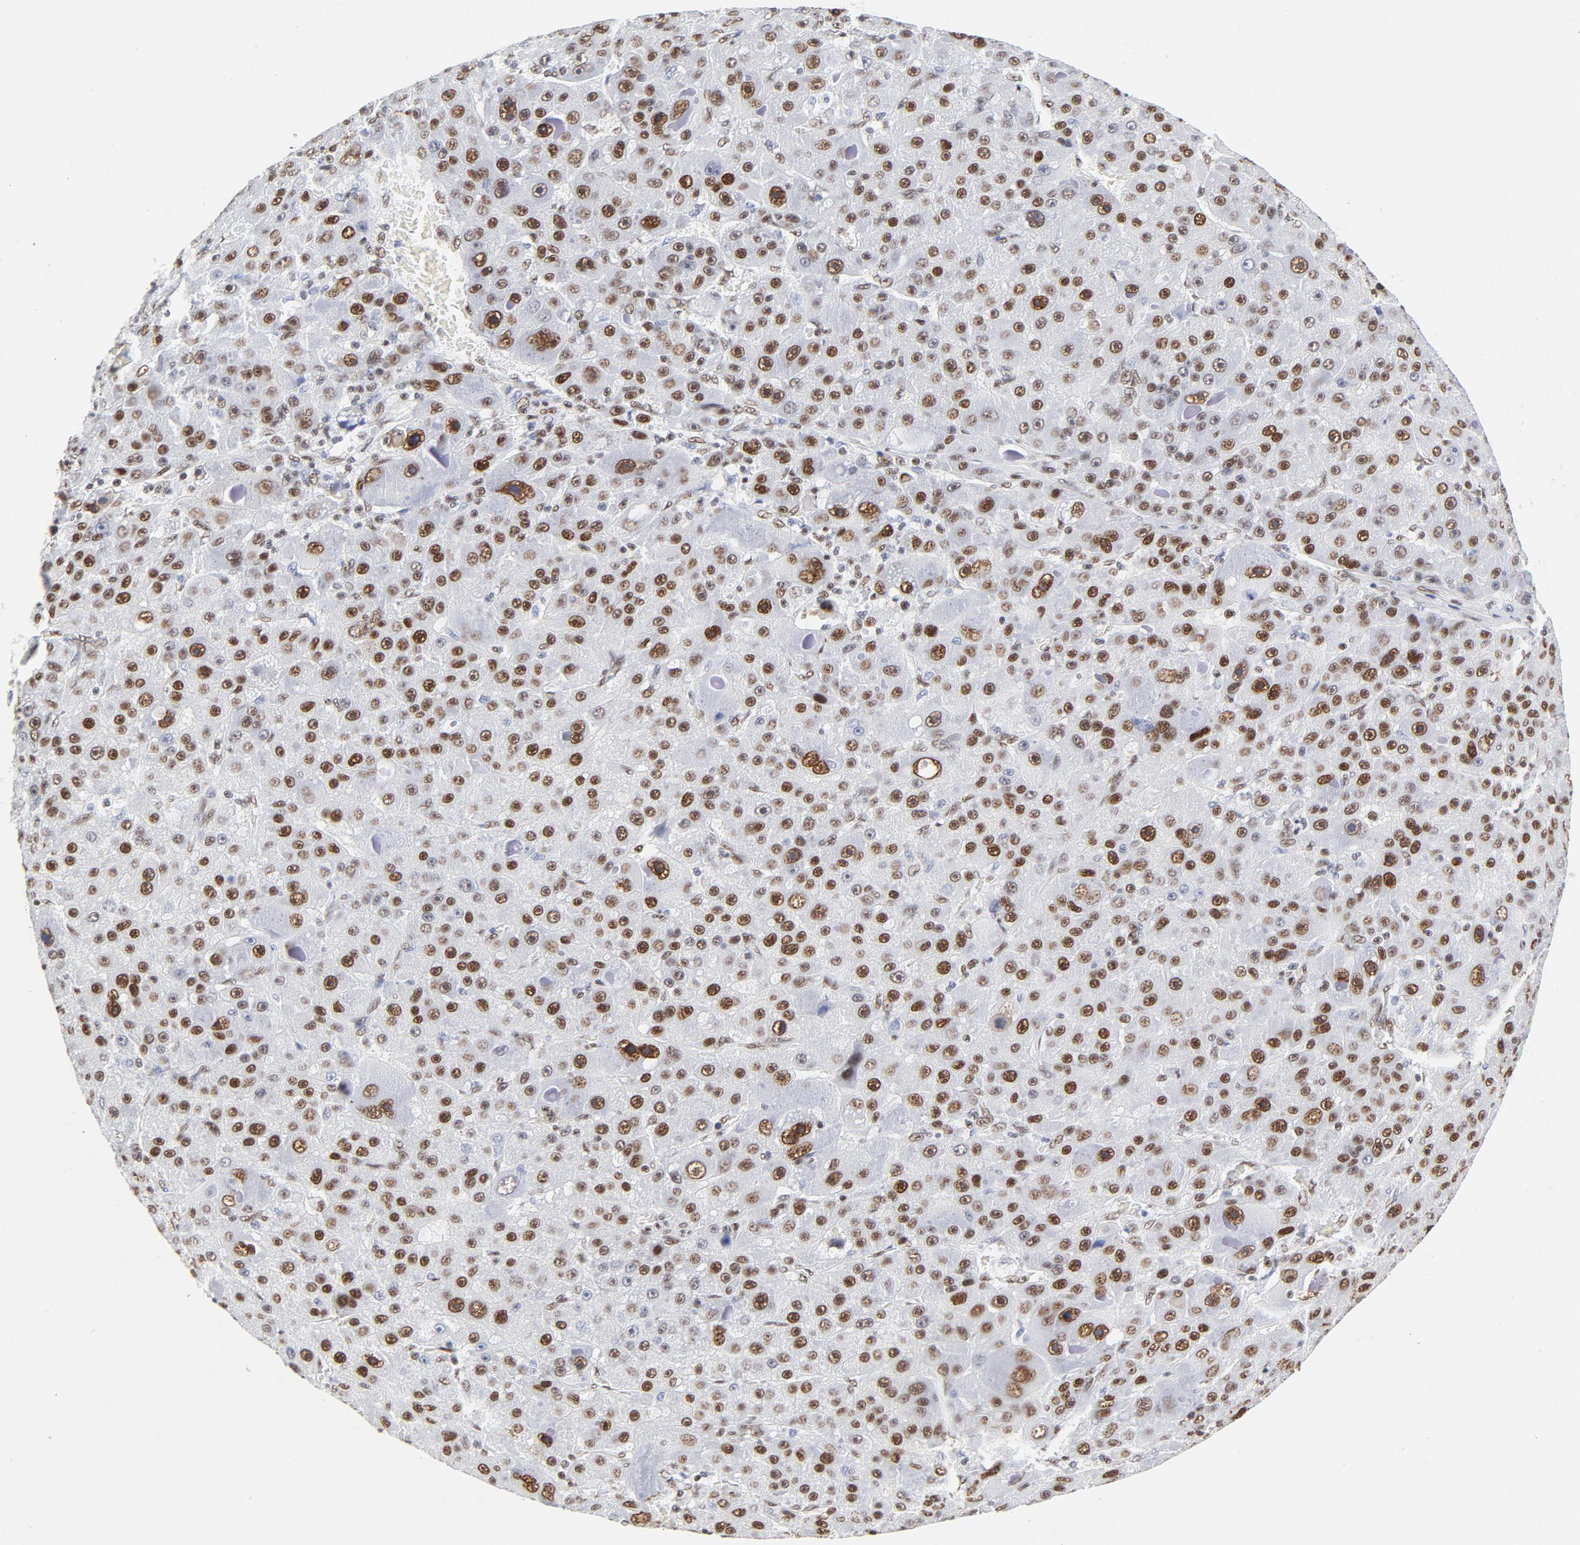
{"staining": {"intensity": "moderate", "quantity": ">75%", "location": "nuclear"}, "tissue": "liver cancer", "cell_type": "Tumor cells", "image_type": "cancer", "snomed": [{"axis": "morphology", "description": "Carcinoma, Hepatocellular, NOS"}, {"axis": "topography", "description": "Liver"}], "caption": "This is a histology image of immunohistochemistry (IHC) staining of liver cancer, which shows moderate positivity in the nuclear of tumor cells.", "gene": "ATF2", "patient": {"sex": "male", "age": 76}}